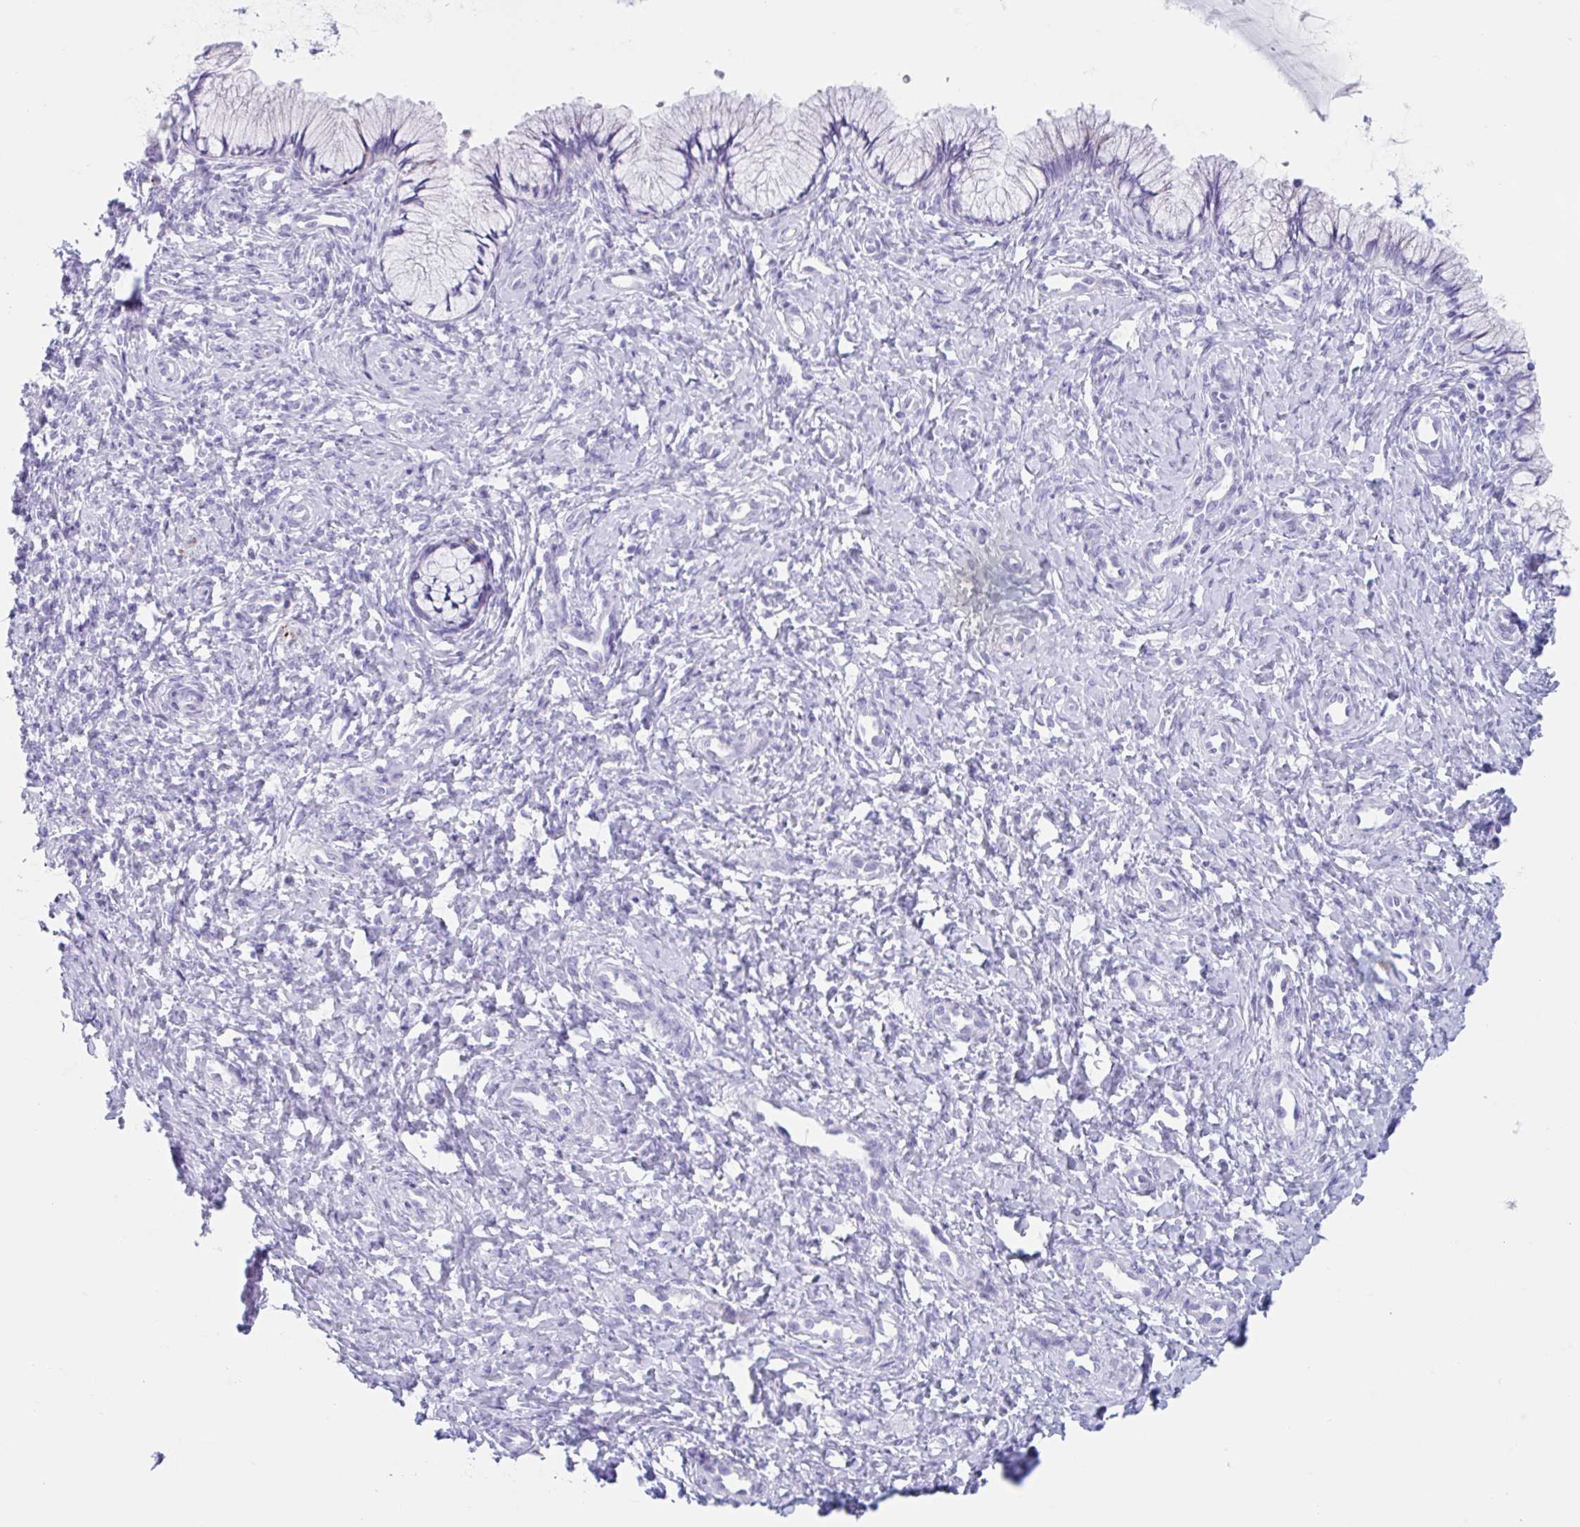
{"staining": {"intensity": "negative", "quantity": "none", "location": "none"}, "tissue": "cervix", "cell_type": "Glandular cells", "image_type": "normal", "snomed": [{"axis": "morphology", "description": "Normal tissue, NOS"}, {"axis": "topography", "description": "Cervix"}], "caption": "This is an immunohistochemistry image of benign cervix. There is no staining in glandular cells.", "gene": "CPTP", "patient": {"sex": "female", "age": 37}}